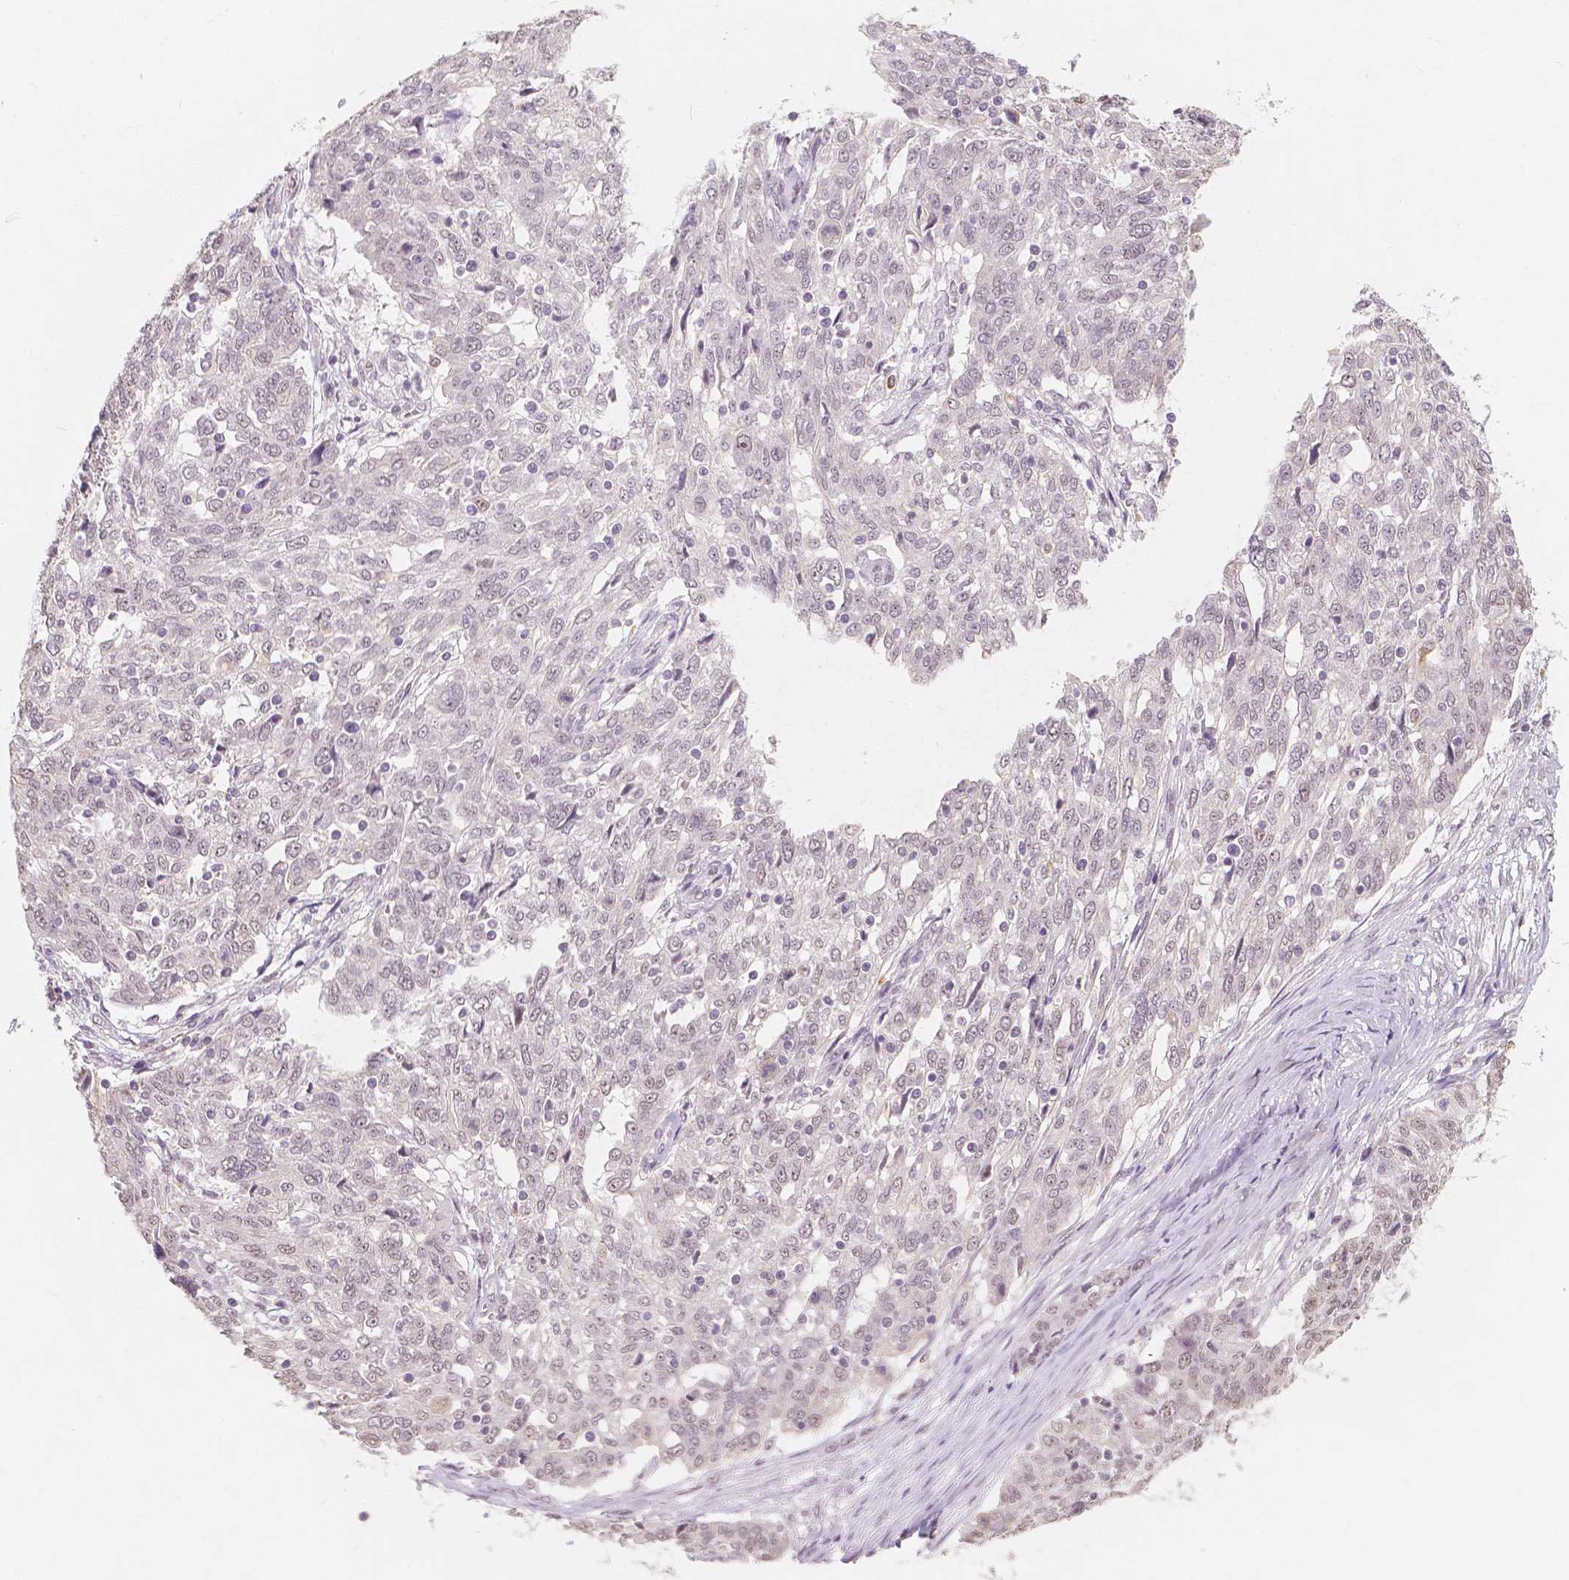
{"staining": {"intensity": "negative", "quantity": "none", "location": "none"}, "tissue": "ovarian cancer", "cell_type": "Tumor cells", "image_type": "cancer", "snomed": [{"axis": "morphology", "description": "Cystadenocarcinoma, serous, NOS"}, {"axis": "topography", "description": "Ovary"}], "caption": "An immunohistochemistry (IHC) photomicrograph of serous cystadenocarcinoma (ovarian) is shown. There is no staining in tumor cells of serous cystadenocarcinoma (ovarian).", "gene": "NOLC1", "patient": {"sex": "female", "age": 67}}